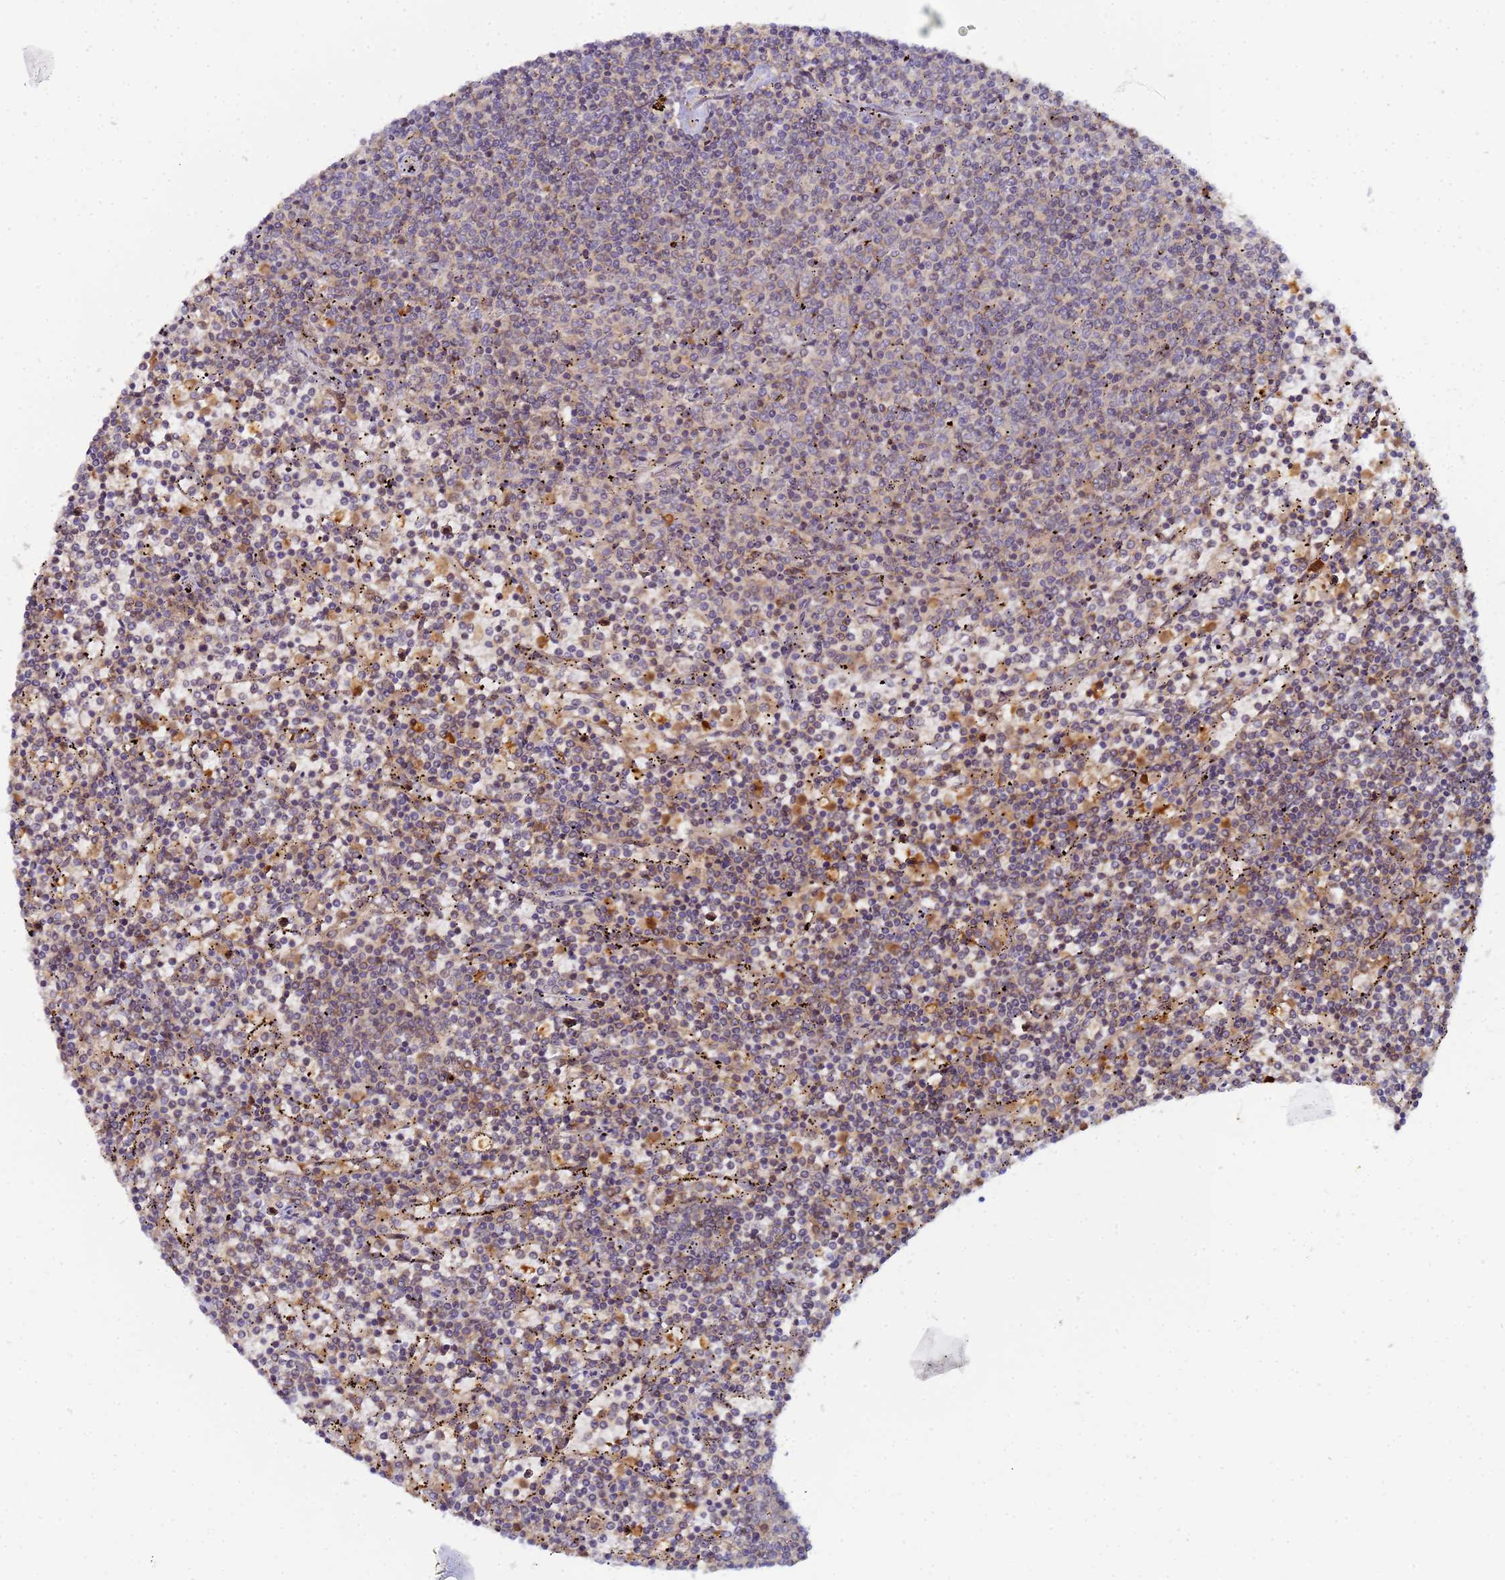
{"staining": {"intensity": "weak", "quantity": "25%-75%", "location": "cytoplasmic/membranous"}, "tissue": "lymphoma", "cell_type": "Tumor cells", "image_type": "cancer", "snomed": [{"axis": "morphology", "description": "Malignant lymphoma, non-Hodgkin's type, Low grade"}, {"axis": "topography", "description": "Spleen"}], "caption": "IHC photomicrograph of neoplastic tissue: human malignant lymphoma, non-Hodgkin's type (low-grade) stained using immunohistochemistry exhibits low levels of weak protein expression localized specifically in the cytoplasmic/membranous of tumor cells, appearing as a cytoplasmic/membranous brown color.", "gene": "CCDC127", "patient": {"sex": "female", "age": 50}}